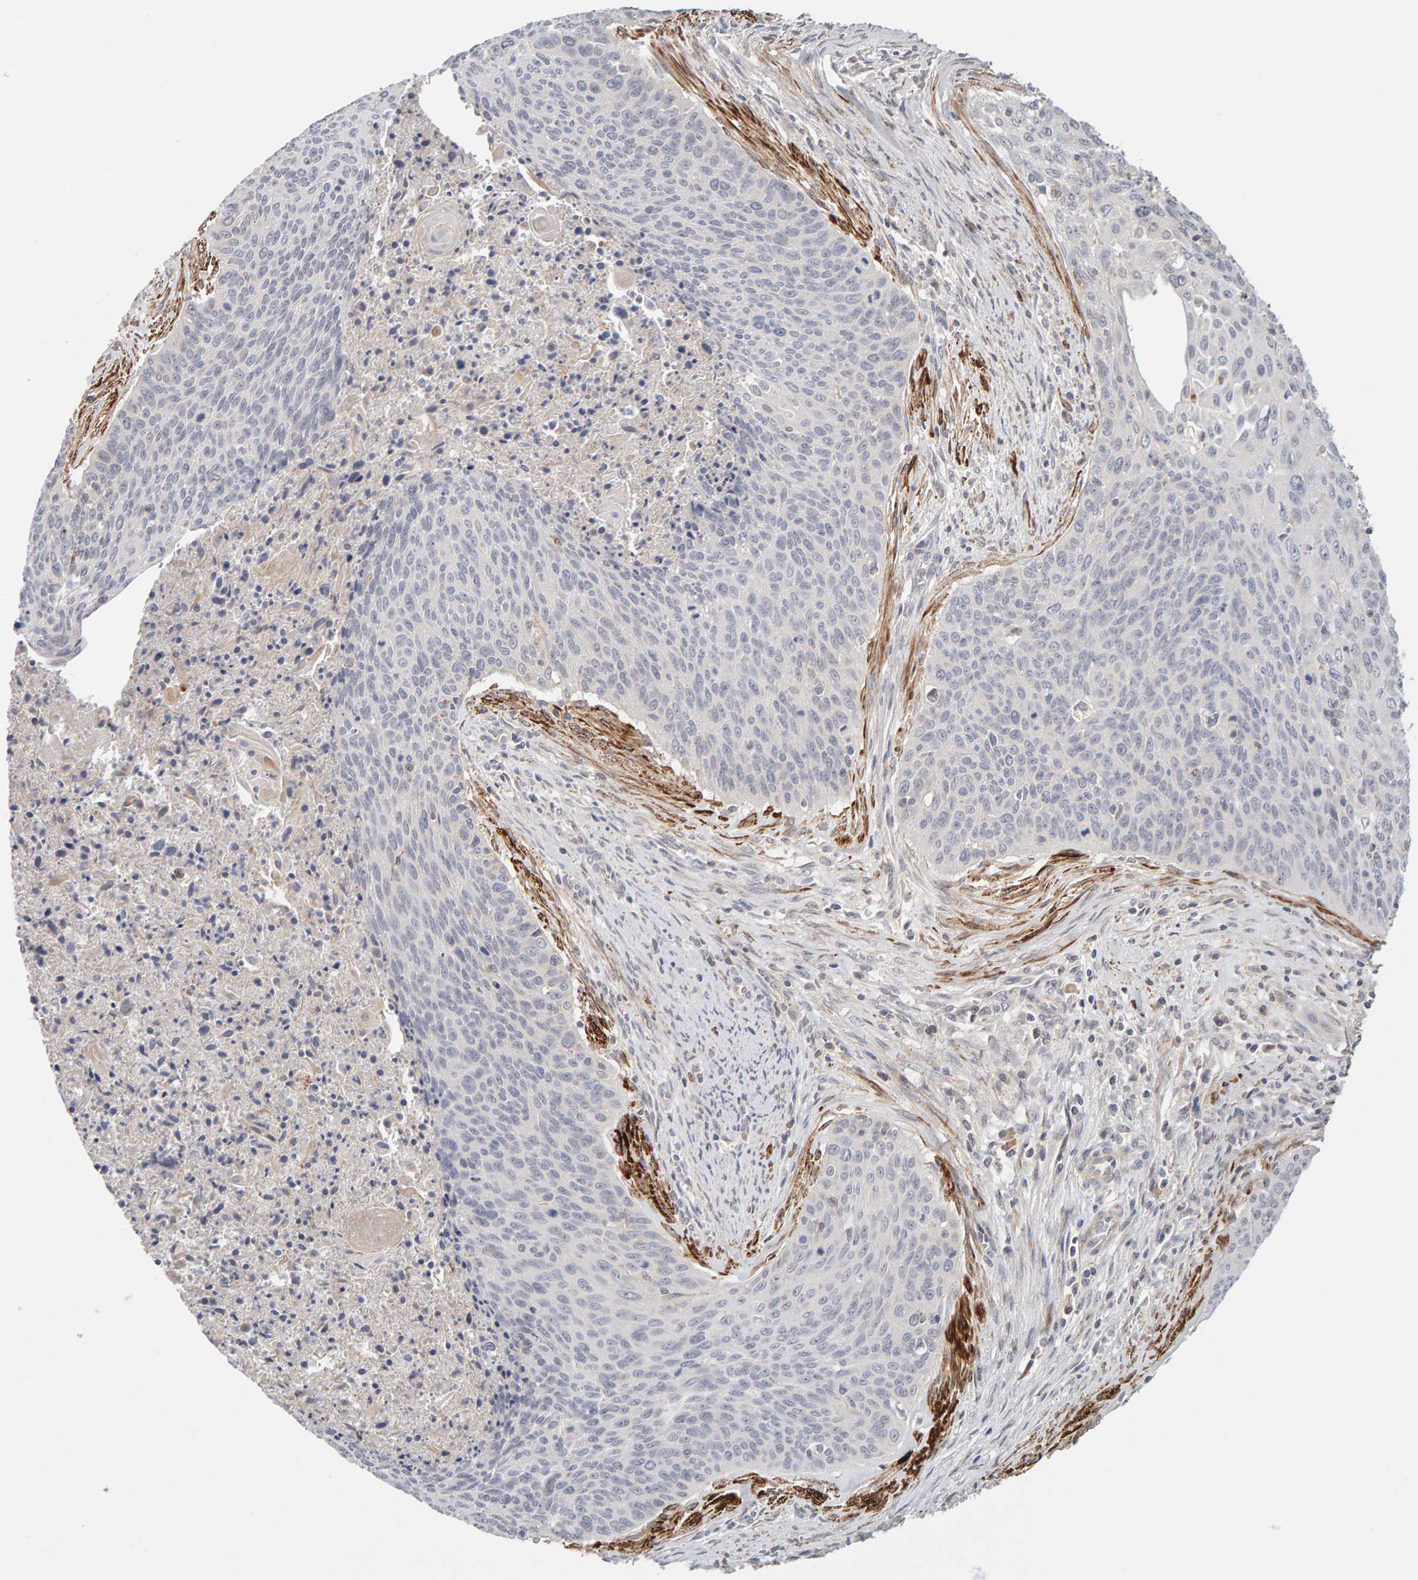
{"staining": {"intensity": "negative", "quantity": "none", "location": "none"}, "tissue": "cervical cancer", "cell_type": "Tumor cells", "image_type": "cancer", "snomed": [{"axis": "morphology", "description": "Squamous cell carcinoma, NOS"}, {"axis": "topography", "description": "Cervix"}], "caption": "Protein analysis of squamous cell carcinoma (cervical) displays no significant positivity in tumor cells.", "gene": "NUDCD1", "patient": {"sex": "female", "age": 55}}